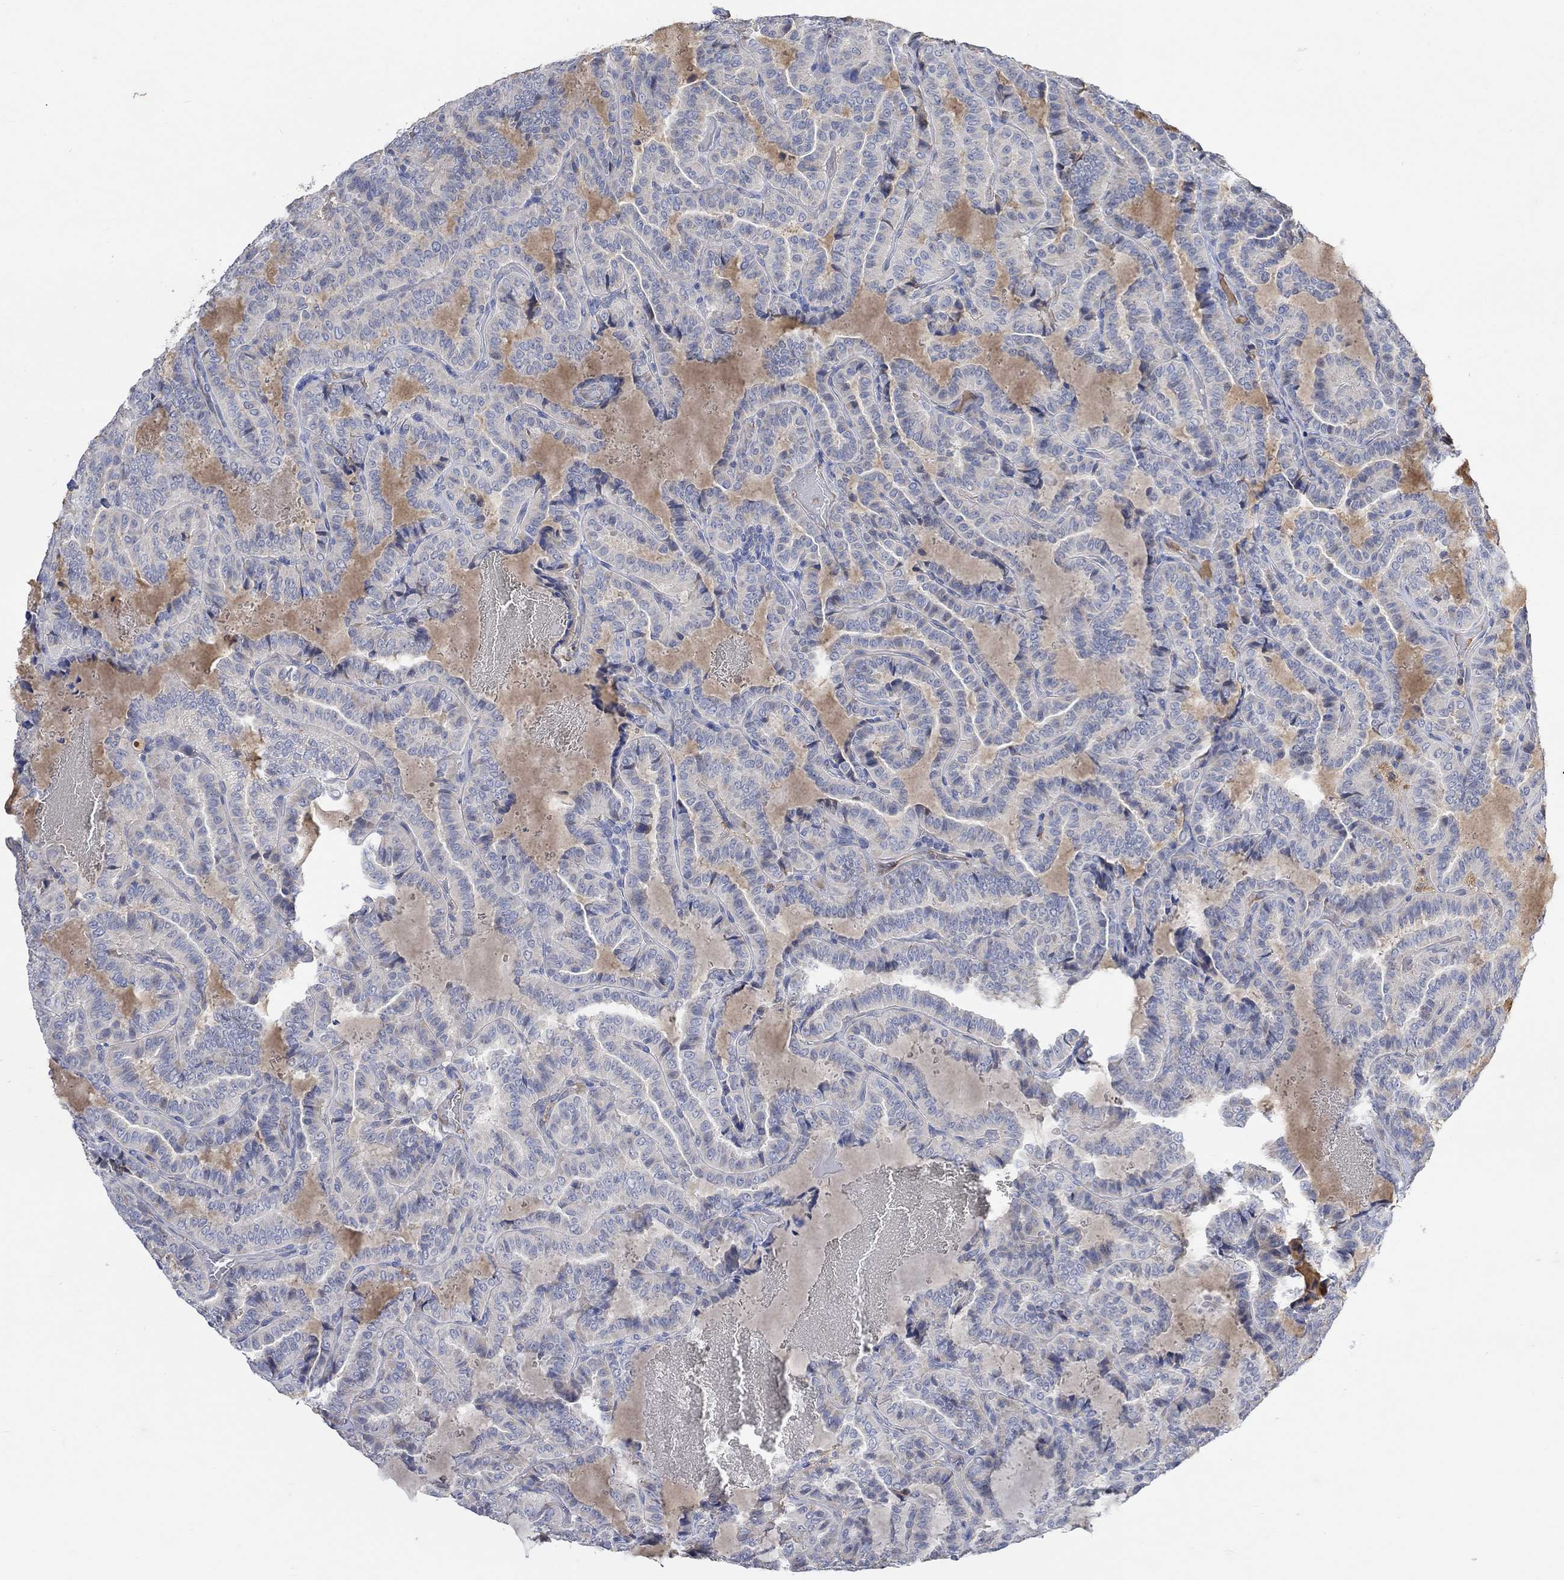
{"staining": {"intensity": "negative", "quantity": "none", "location": "none"}, "tissue": "thyroid cancer", "cell_type": "Tumor cells", "image_type": "cancer", "snomed": [{"axis": "morphology", "description": "Papillary adenocarcinoma, NOS"}, {"axis": "topography", "description": "Thyroid gland"}], "caption": "High magnification brightfield microscopy of thyroid cancer (papillary adenocarcinoma) stained with DAB (brown) and counterstained with hematoxylin (blue): tumor cells show no significant expression.", "gene": "MSTN", "patient": {"sex": "female", "age": 39}}